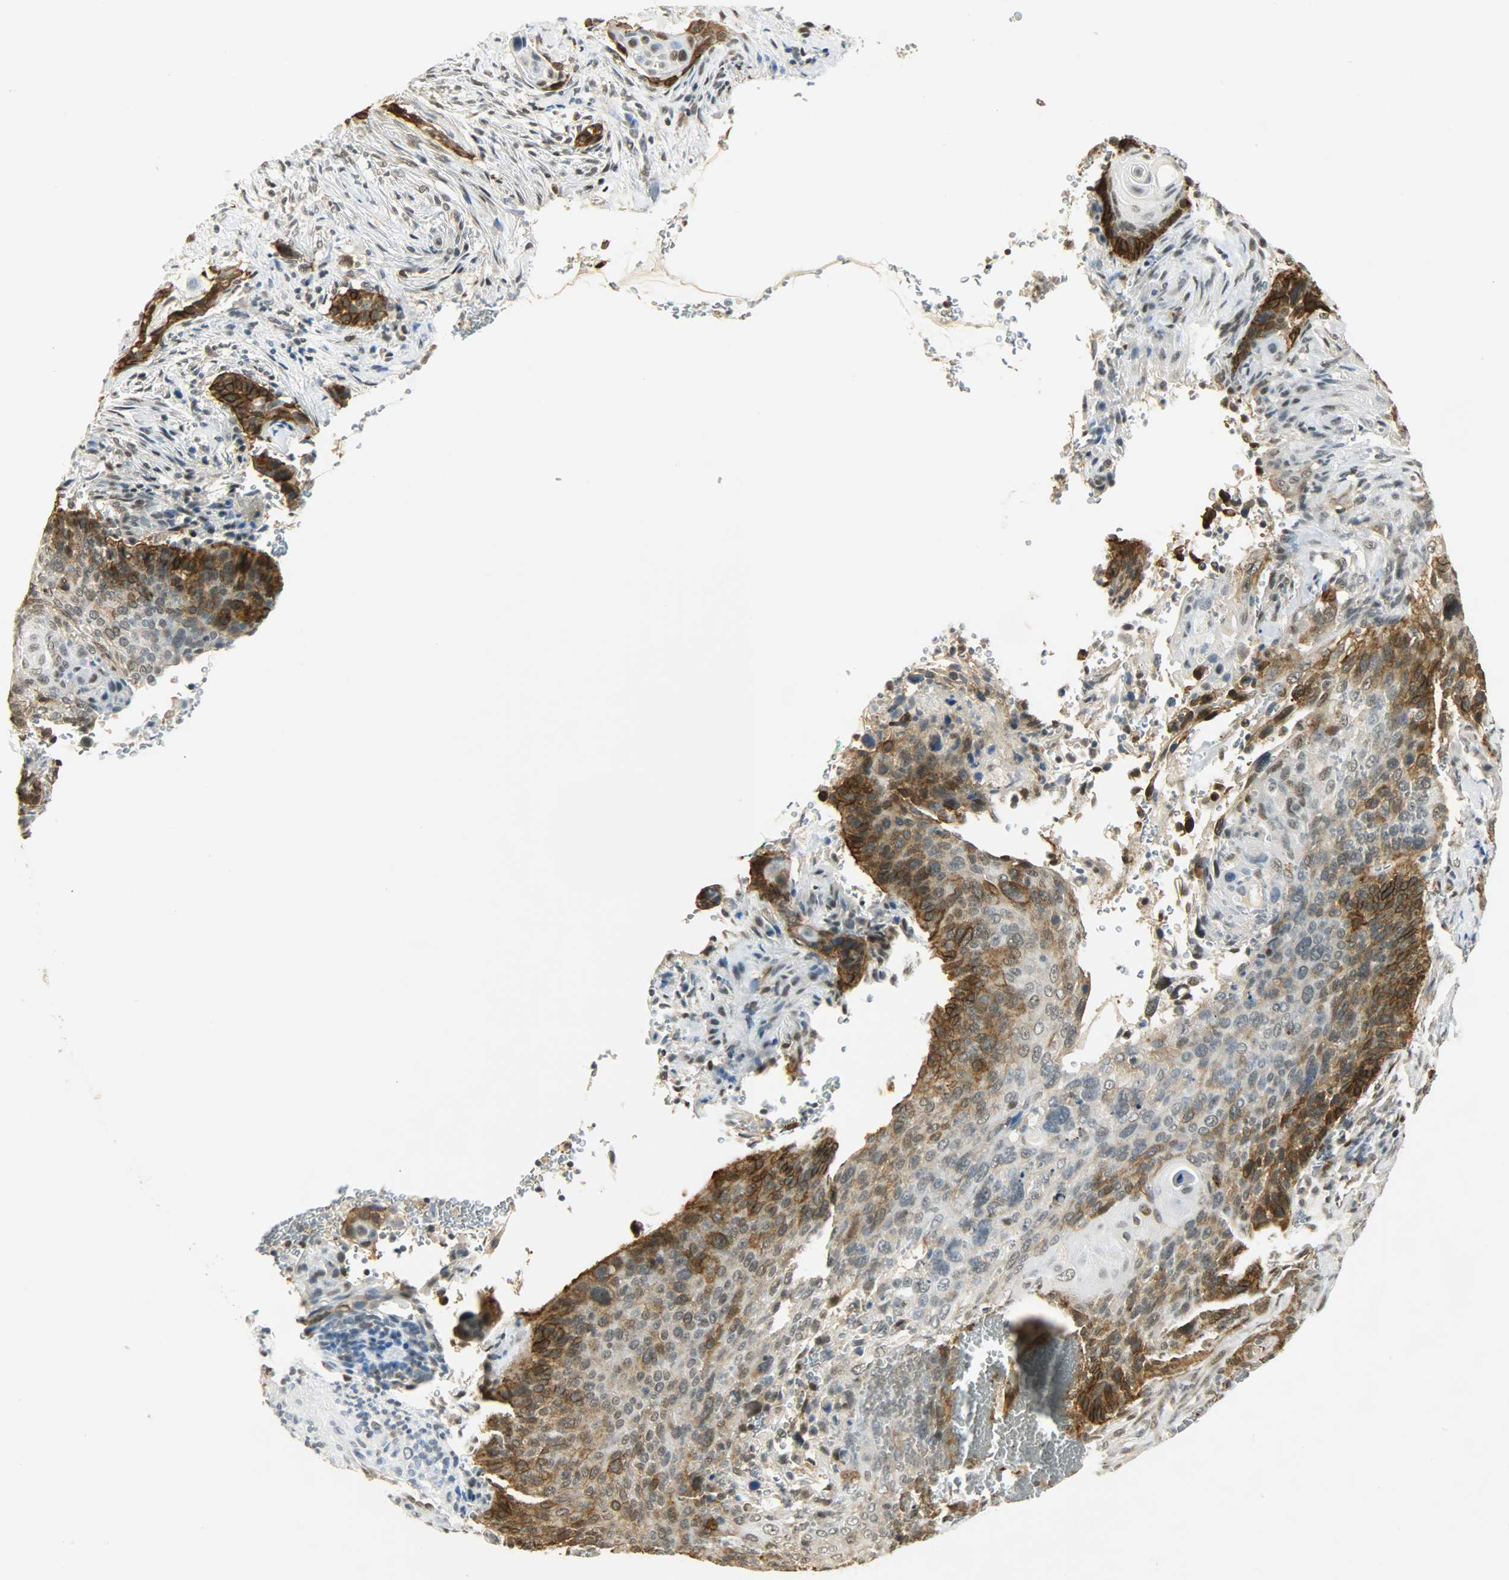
{"staining": {"intensity": "strong", "quantity": "25%-75%", "location": "cytoplasmic/membranous,nuclear"}, "tissue": "cervical cancer", "cell_type": "Tumor cells", "image_type": "cancer", "snomed": [{"axis": "morphology", "description": "Squamous cell carcinoma, NOS"}, {"axis": "topography", "description": "Cervix"}], "caption": "Strong cytoplasmic/membranous and nuclear positivity is seen in approximately 25%-75% of tumor cells in cervical squamous cell carcinoma. The protein is stained brown, and the nuclei are stained in blue (DAB (3,3'-diaminobenzidine) IHC with brightfield microscopy, high magnification).", "gene": "NGFR", "patient": {"sex": "female", "age": 33}}